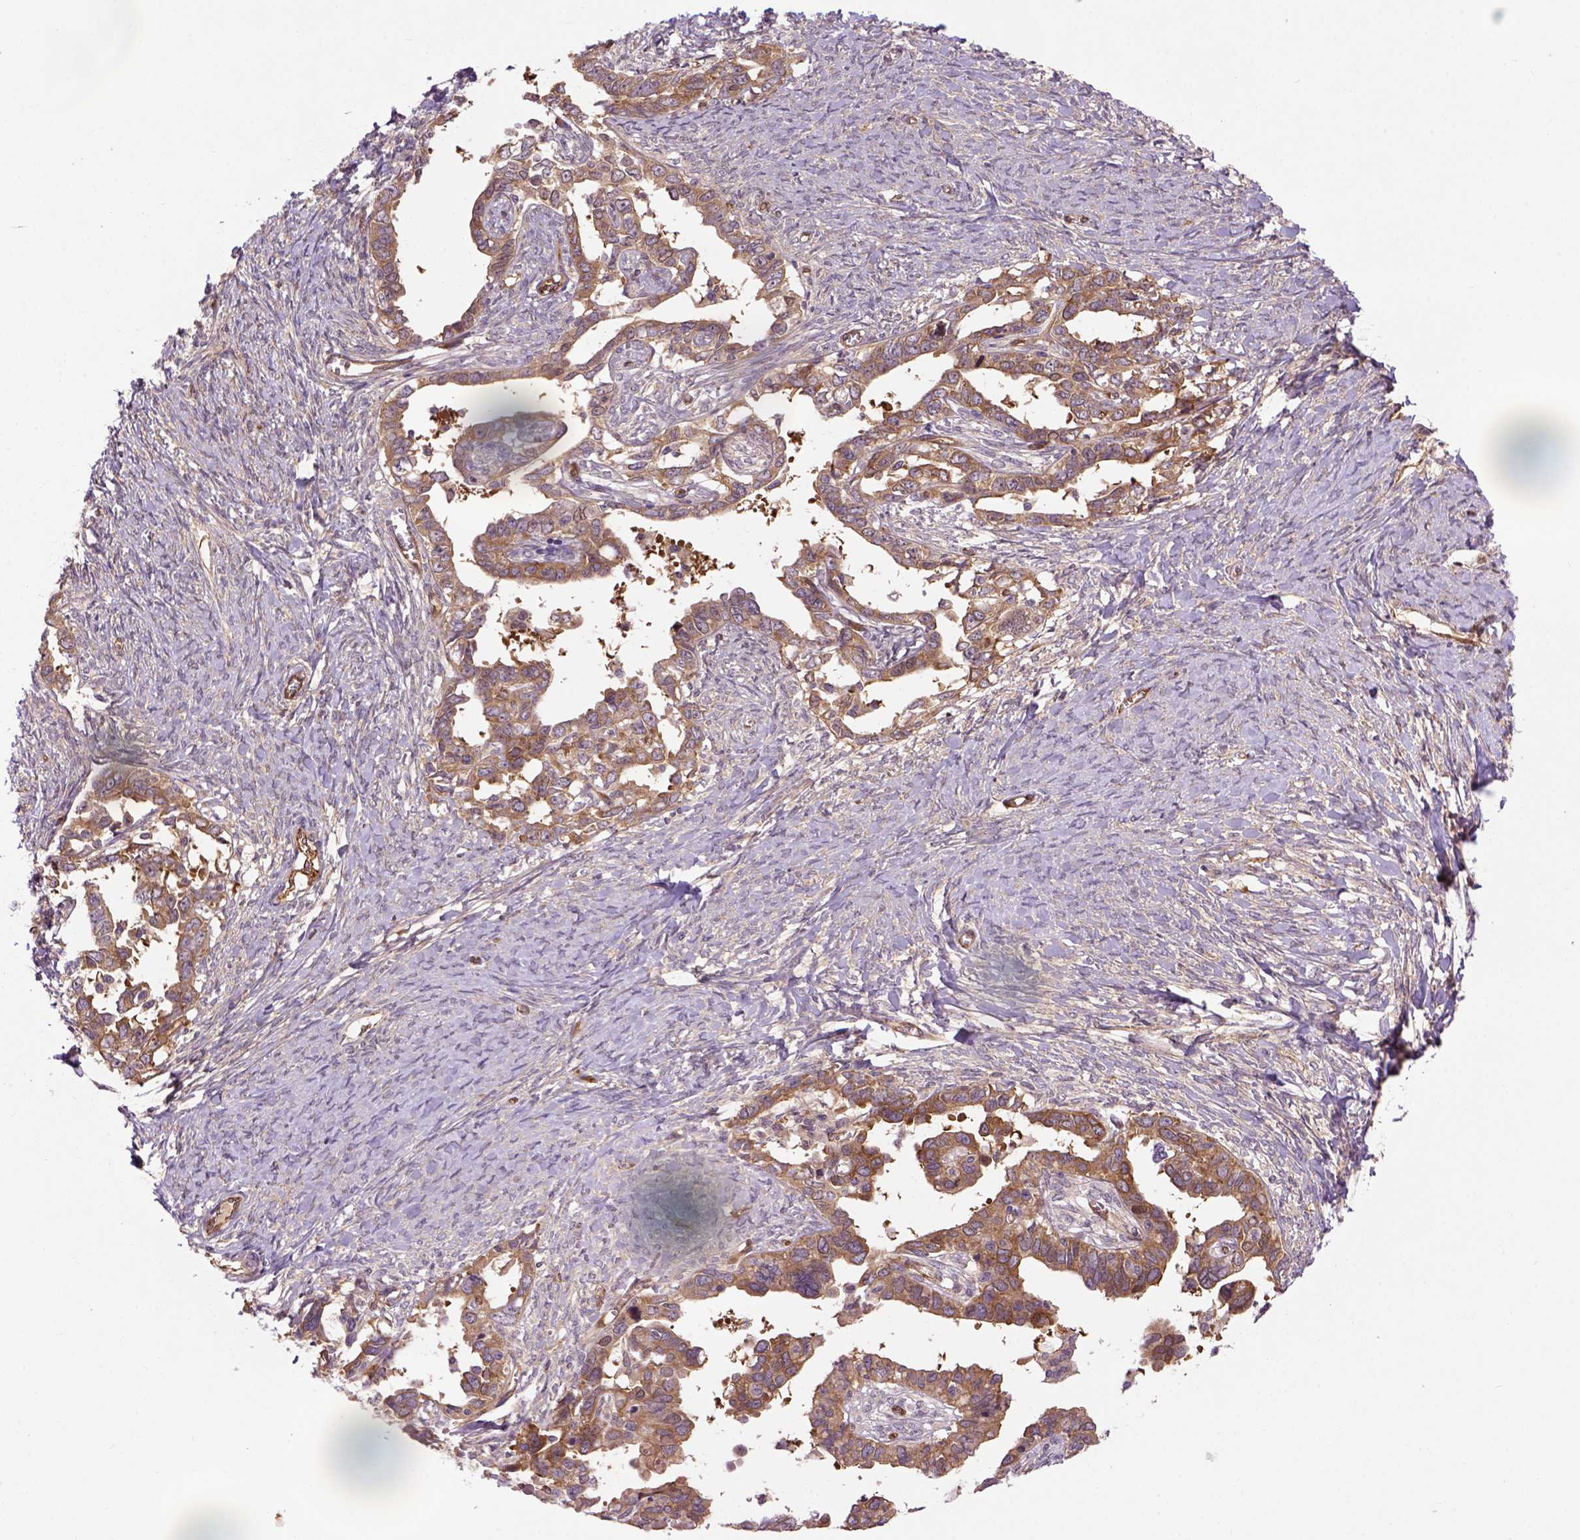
{"staining": {"intensity": "moderate", "quantity": ">75%", "location": "cytoplasmic/membranous"}, "tissue": "ovarian cancer", "cell_type": "Tumor cells", "image_type": "cancer", "snomed": [{"axis": "morphology", "description": "Cystadenocarcinoma, serous, NOS"}, {"axis": "topography", "description": "Ovary"}], "caption": "Immunohistochemistry (IHC) (DAB (3,3'-diaminobenzidine)) staining of human ovarian cancer demonstrates moderate cytoplasmic/membranous protein staining in approximately >75% of tumor cells.", "gene": "CASKIN2", "patient": {"sex": "female", "age": 69}}